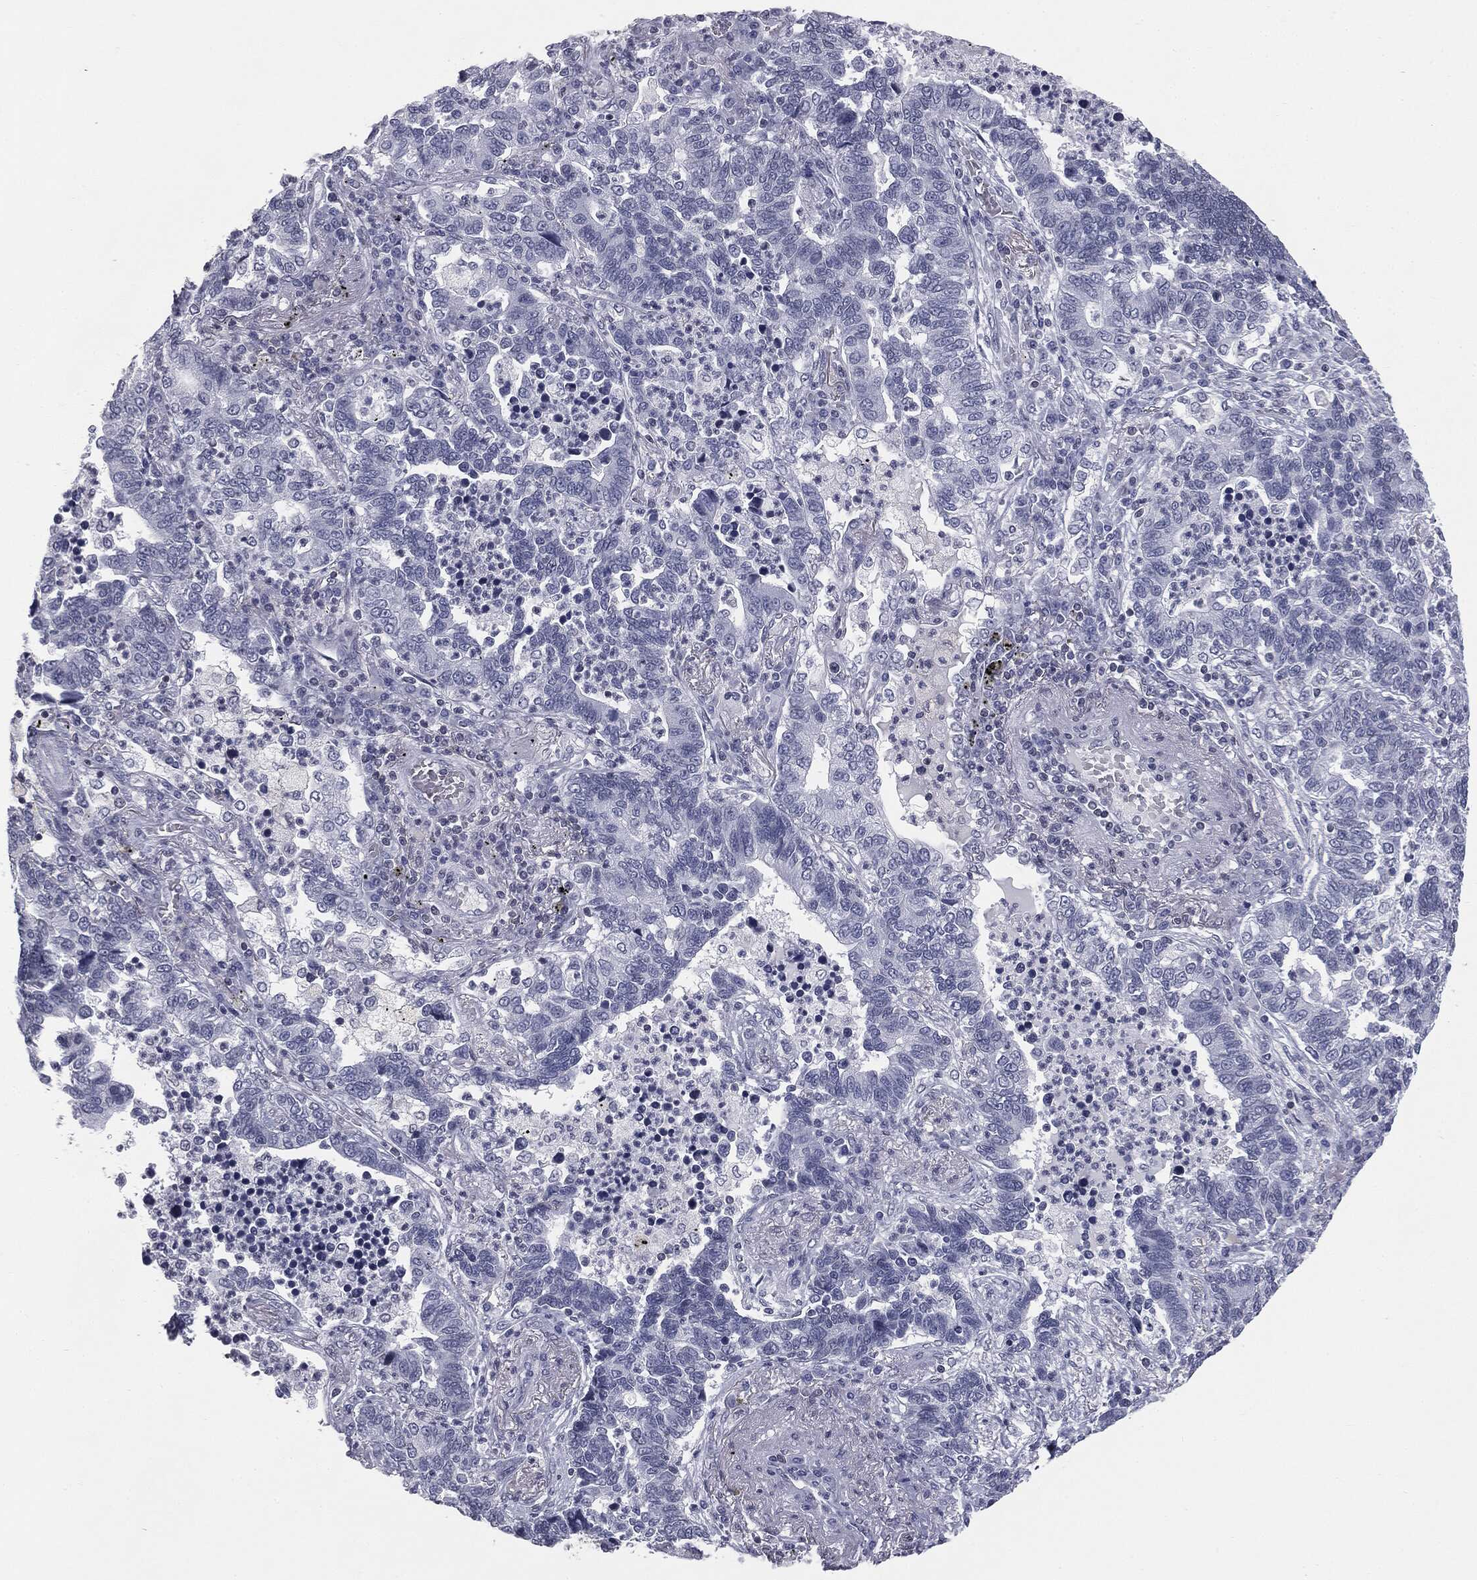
{"staining": {"intensity": "negative", "quantity": "none", "location": "none"}, "tissue": "lung cancer", "cell_type": "Tumor cells", "image_type": "cancer", "snomed": [{"axis": "morphology", "description": "Adenocarcinoma, NOS"}, {"axis": "topography", "description": "Lung"}], "caption": "A histopathology image of human lung cancer is negative for staining in tumor cells.", "gene": "ALDOB", "patient": {"sex": "female", "age": 57}}